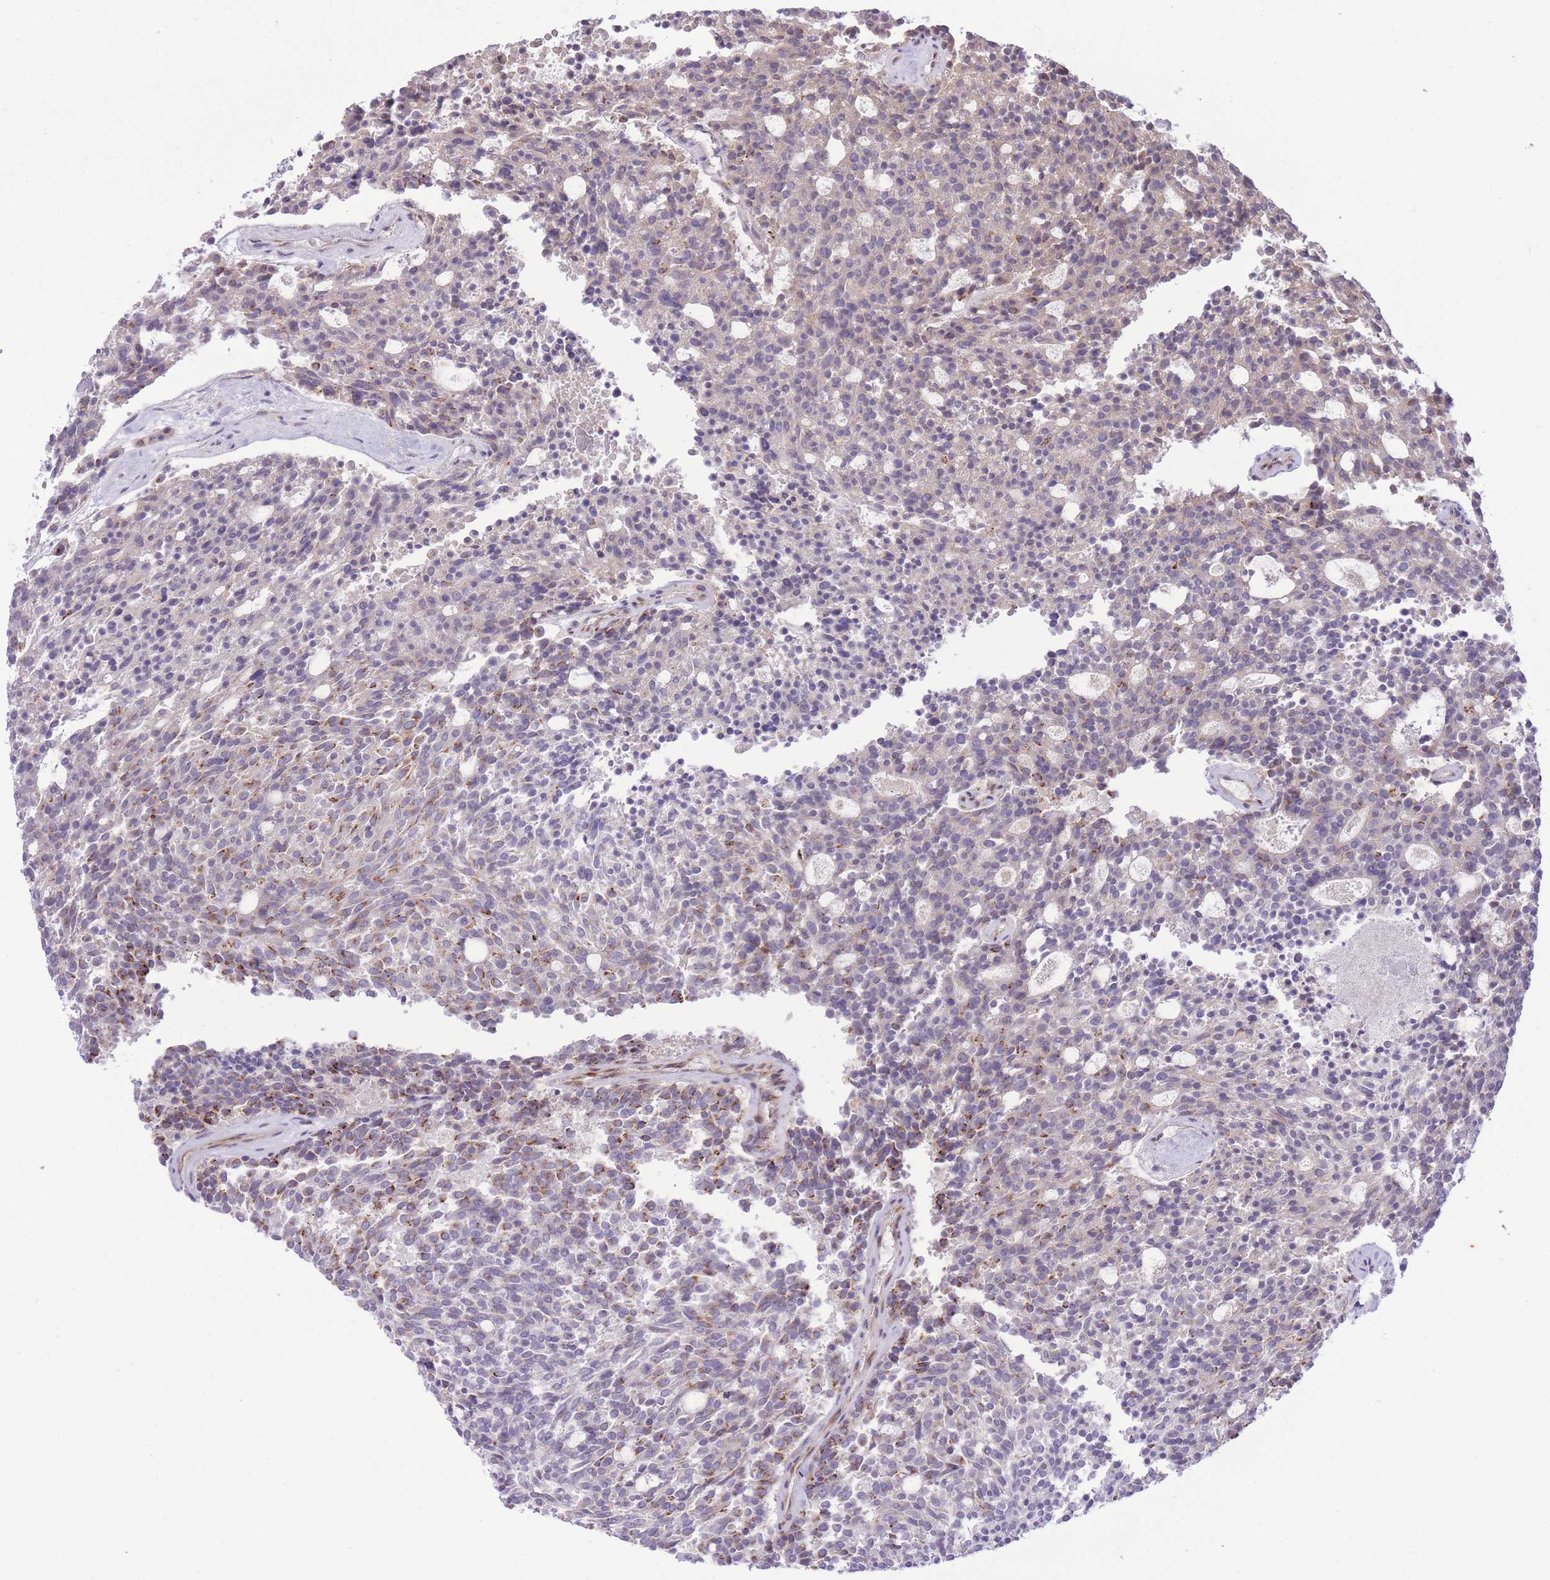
{"staining": {"intensity": "moderate", "quantity": "<25%", "location": "cytoplasmic/membranous"}, "tissue": "carcinoid", "cell_type": "Tumor cells", "image_type": "cancer", "snomed": [{"axis": "morphology", "description": "Carcinoid, malignant, NOS"}, {"axis": "topography", "description": "Pancreas"}], "caption": "Protein positivity by IHC reveals moderate cytoplasmic/membranous positivity in about <25% of tumor cells in carcinoid.", "gene": "ZBED5", "patient": {"sex": "female", "age": 54}}